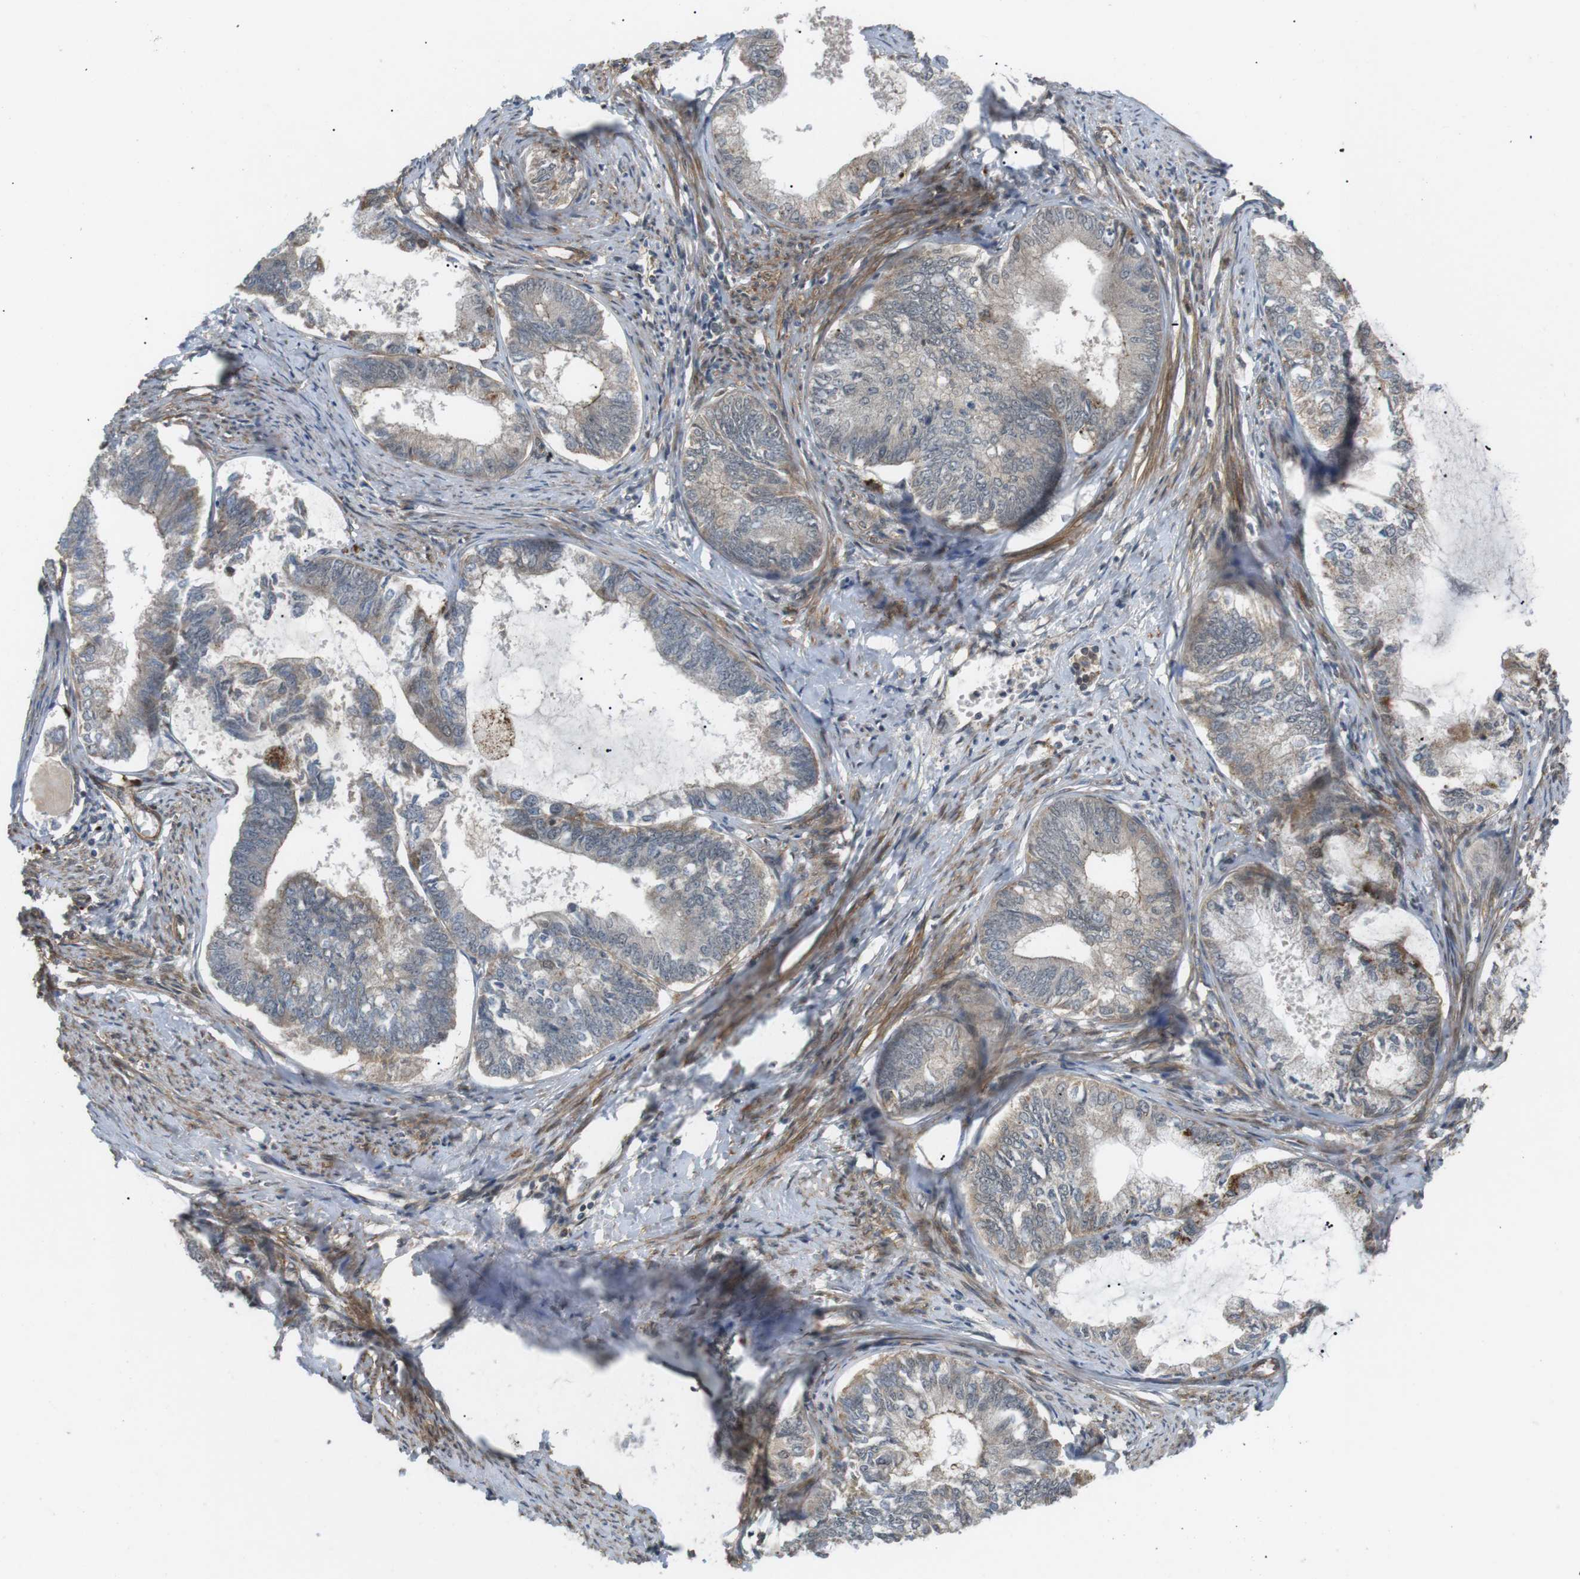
{"staining": {"intensity": "weak", "quantity": "25%-75%", "location": "cytoplasmic/membranous"}, "tissue": "endometrial cancer", "cell_type": "Tumor cells", "image_type": "cancer", "snomed": [{"axis": "morphology", "description": "Adenocarcinoma, NOS"}, {"axis": "topography", "description": "Endometrium"}], "caption": "Protein expression analysis of human endometrial cancer reveals weak cytoplasmic/membranous expression in about 25%-75% of tumor cells.", "gene": "KANK2", "patient": {"sex": "female", "age": 86}}